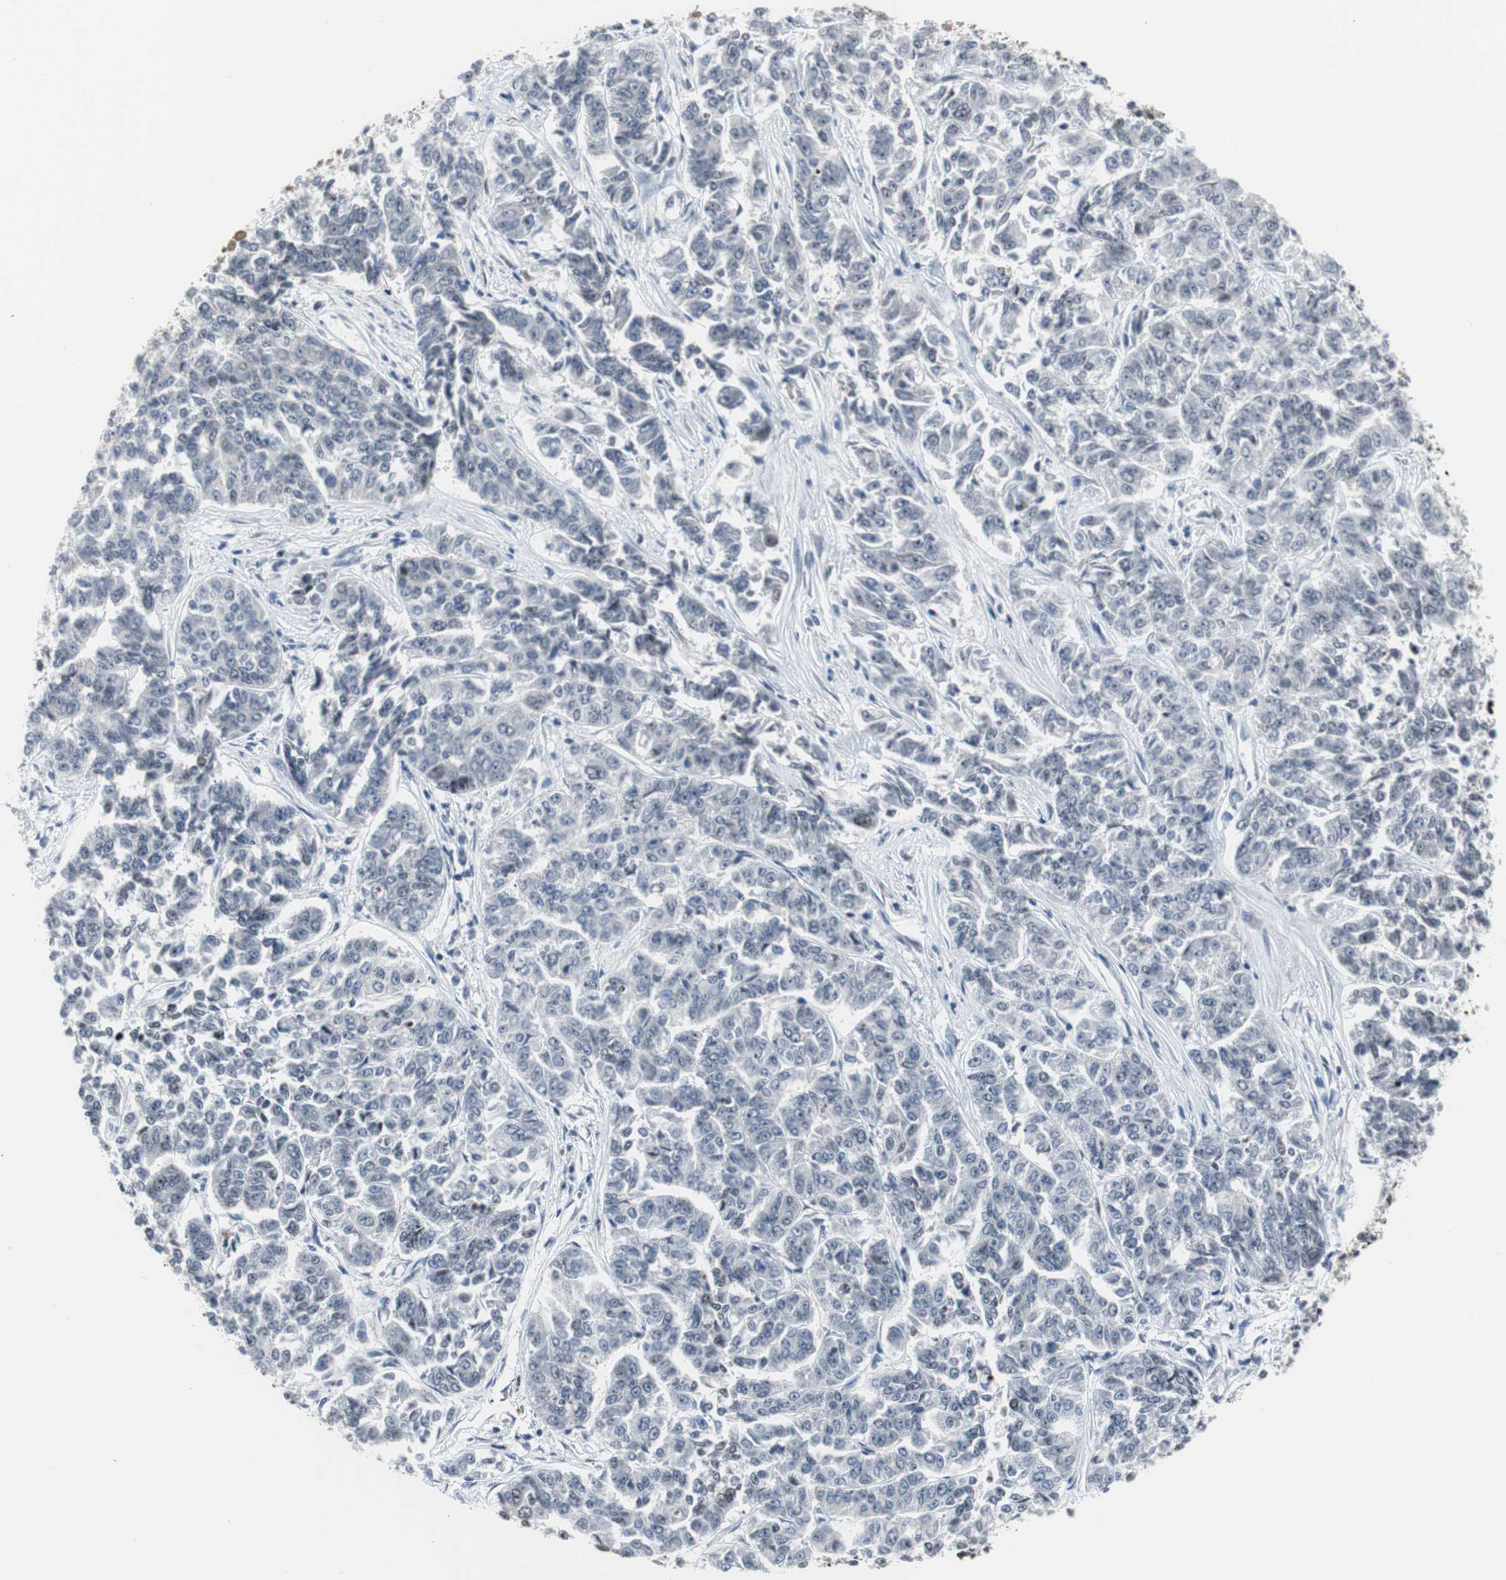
{"staining": {"intensity": "negative", "quantity": "none", "location": "none"}, "tissue": "lung cancer", "cell_type": "Tumor cells", "image_type": "cancer", "snomed": [{"axis": "morphology", "description": "Adenocarcinoma, NOS"}, {"axis": "topography", "description": "Lung"}], "caption": "Lung adenocarcinoma was stained to show a protein in brown. There is no significant positivity in tumor cells.", "gene": "DOK1", "patient": {"sex": "male", "age": 84}}